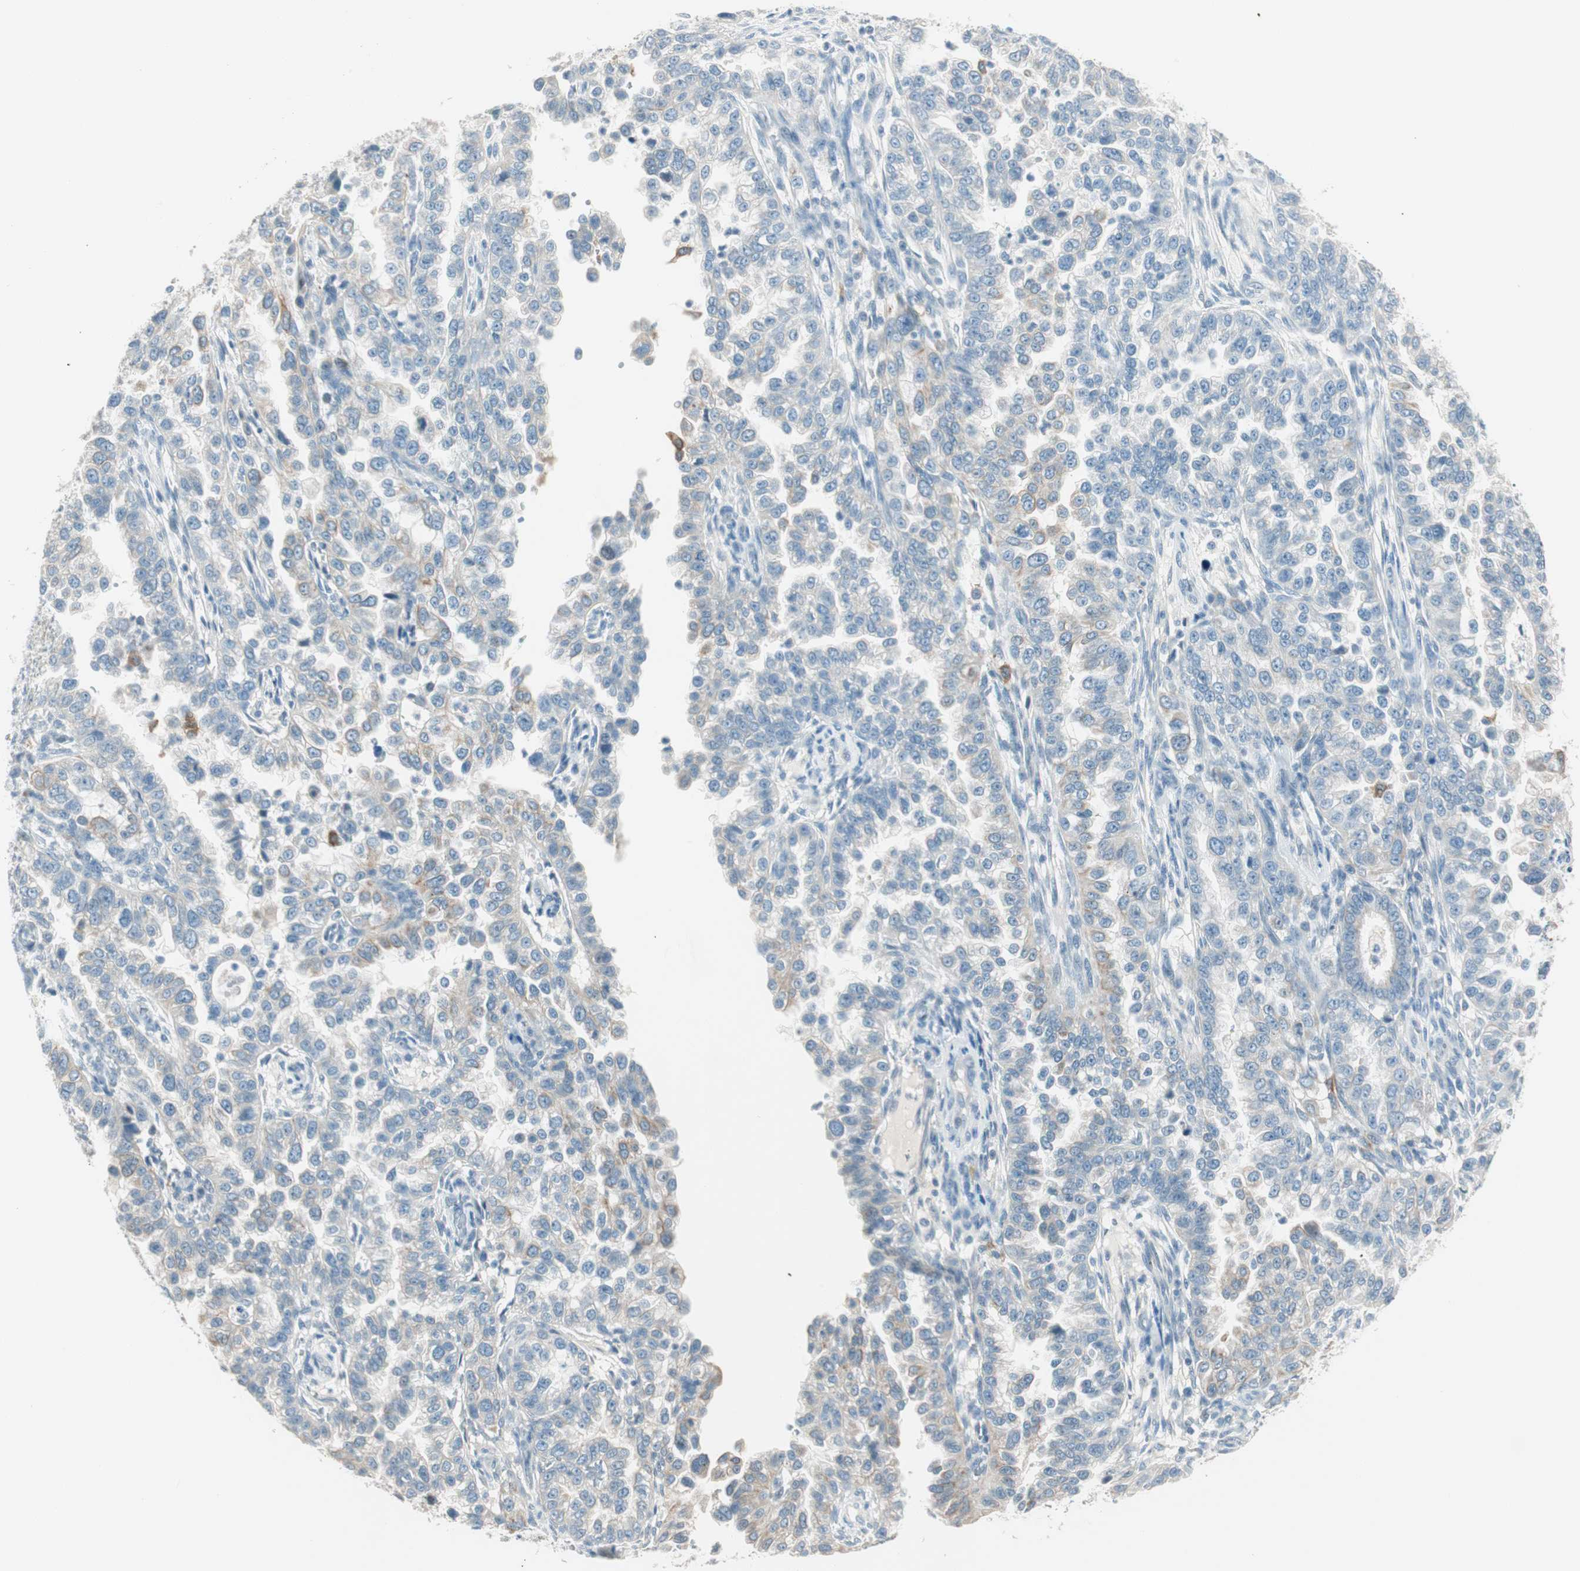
{"staining": {"intensity": "weak", "quantity": "<25%", "location": "cytoplasmic/membranous"}, "tissue": "endometrial cancer", "cell_type": "Tumor cells", "image_type": "cancer", "snomed": [{"axis": "morphology", "description": "Adenocarcinoma, NOS"}, {"axis": "topography", "description": "Endometrium"}], "caption": "Tumor cells are negative for brown protein staining in adenocarcinoma (endometrial).", "gene": "GNAO1", "patient": {"sex": "female", "age": 85}}